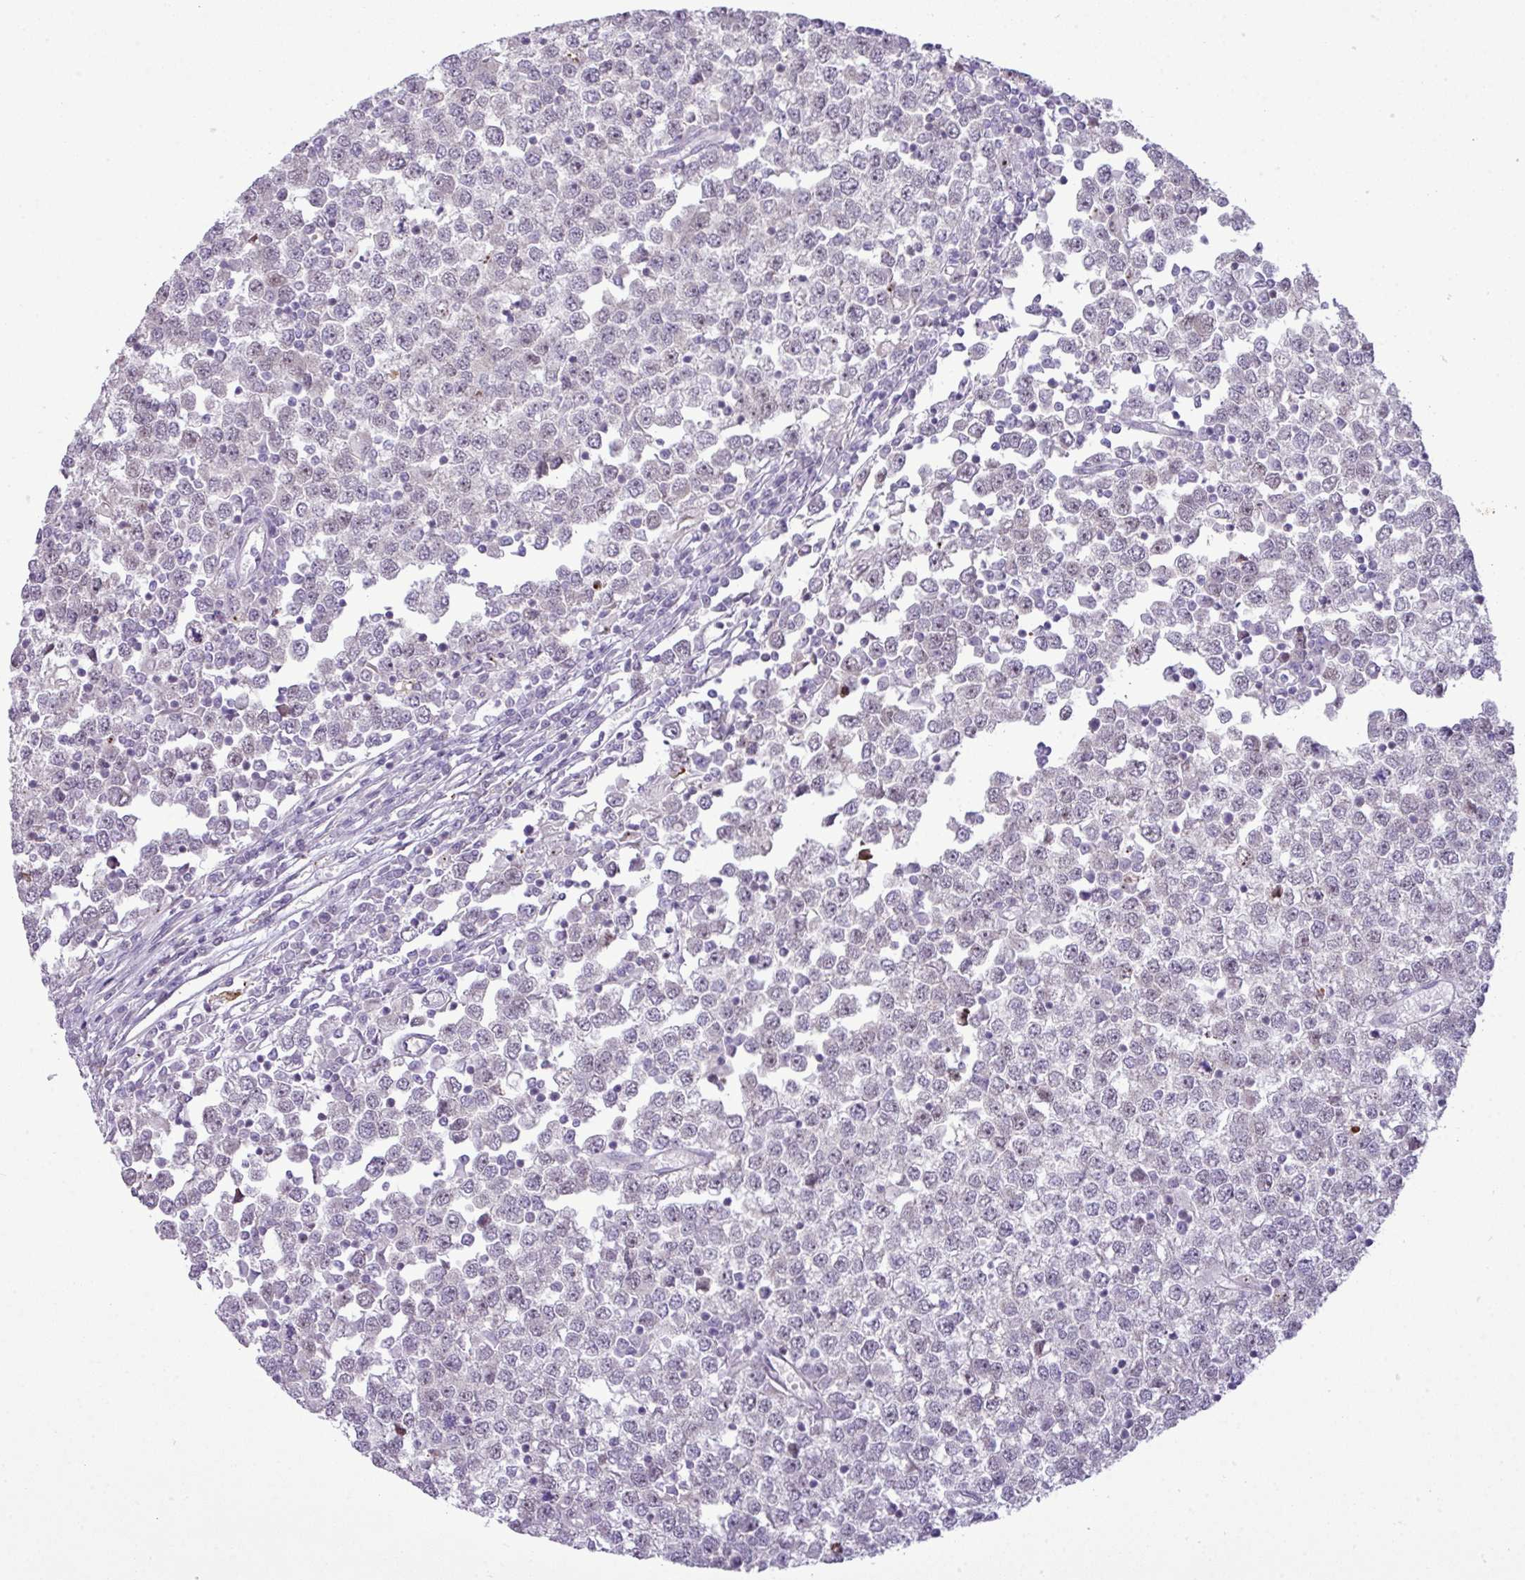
{"staining": {"intensity": "negative", "quantity": "none", "location": "none"}, "tissue": "testis cancer", "cell_type": "Tumor cells", "image_type": "cancer", "snomed": [{"axis": "morphology", "description": "Seminoma, NOS"}, {"axis": "topography", "description": "Testis"}], "caption": "Tumor cells show no significant protein expression in testis cancer (seminoma).", "gene": "MAK16", "patient": {"sex": "male", "age": 65}}